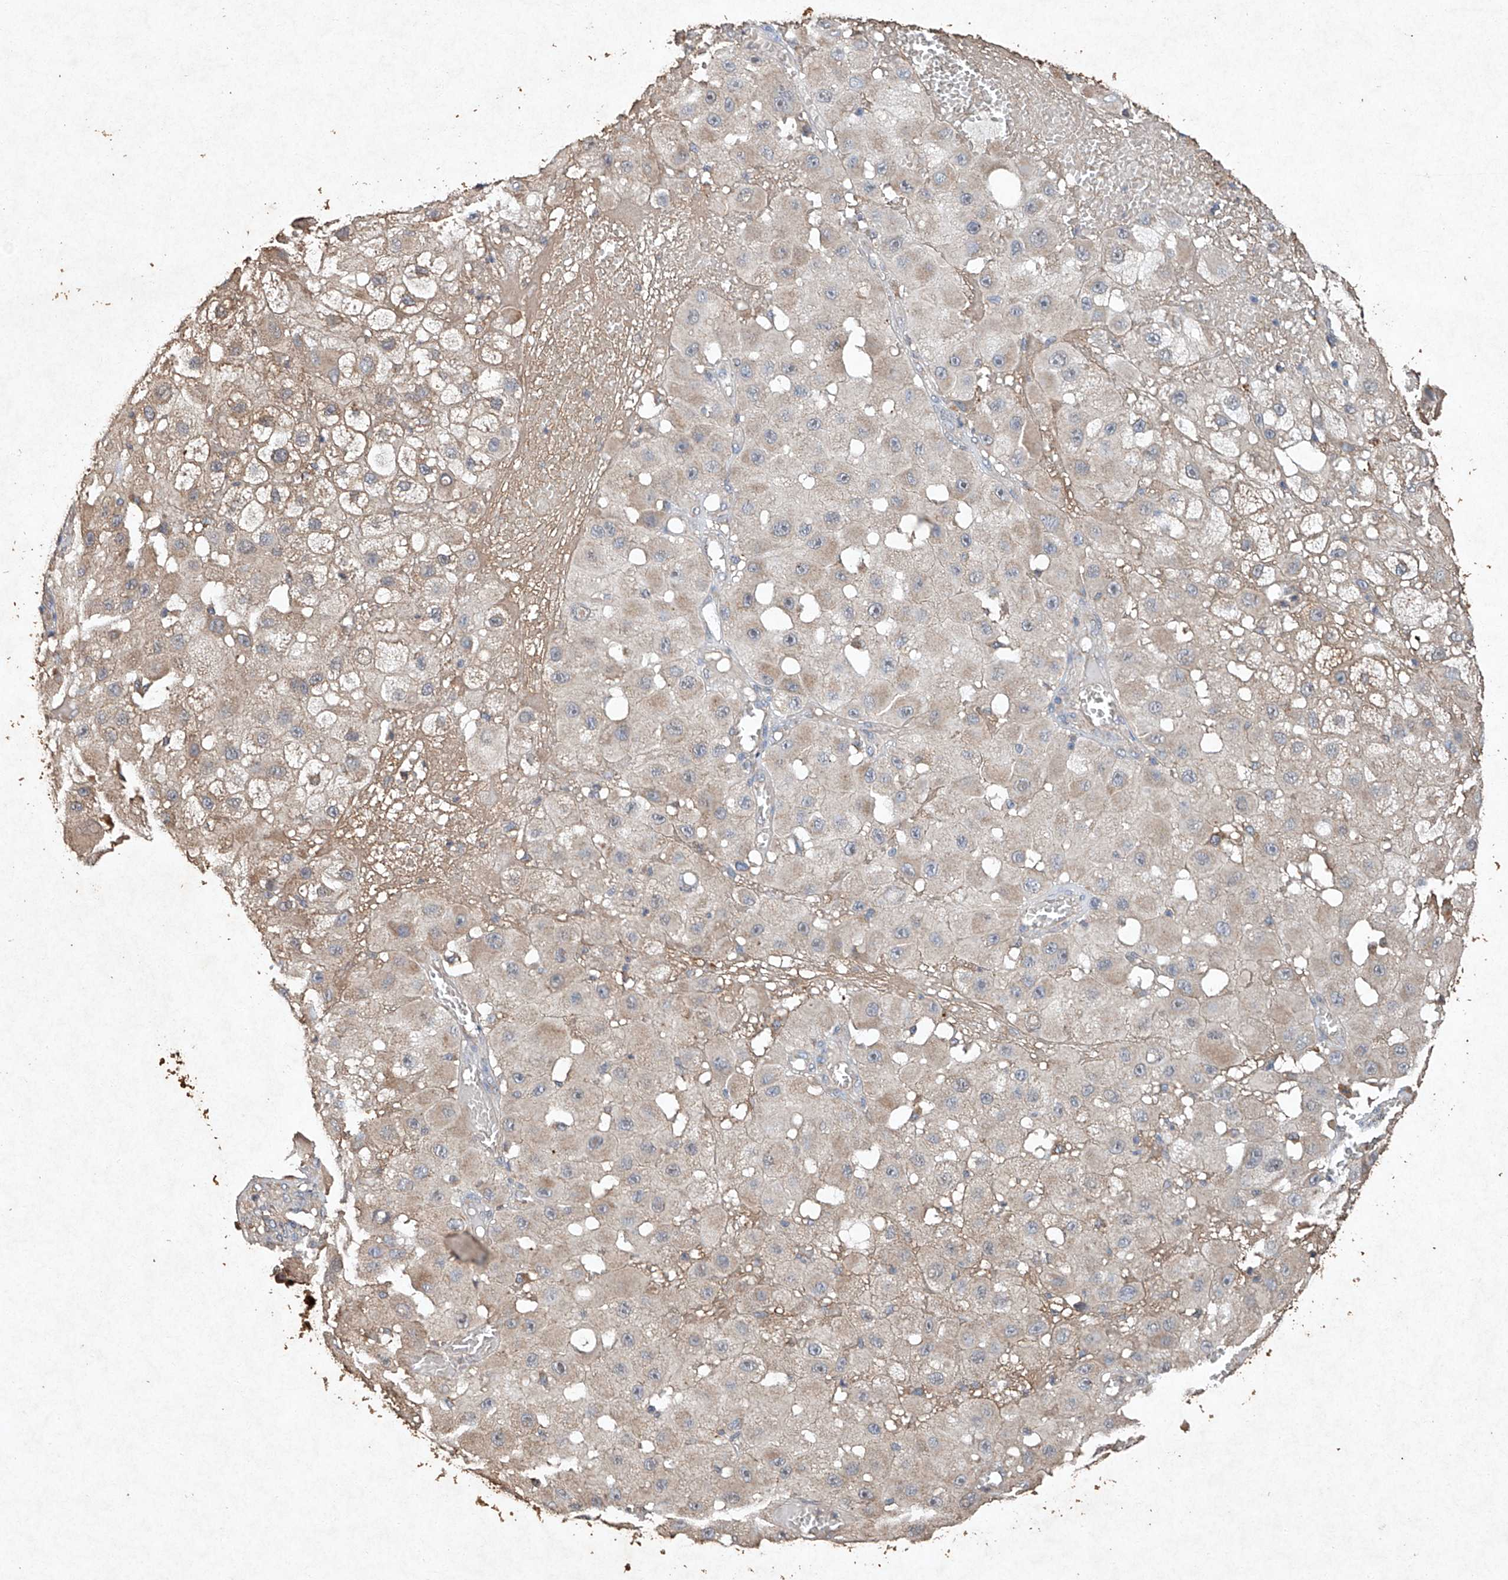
{"staining": {"intensity": "negative", "quantity": "none", "location": "none"}, "tissue": "melanoma", "cell_type": "Tumor cells", "image_type": "cancer", "snomed": [{"axis": "morphology", "description": "Malignant melanoma, NOS"}, {"axis": "topography", "description": "Skin"}], "caption": "Tumor cells are negative for brown protein staining in malignant melanoma.", "gene": "STK3", "patient": {"sex": "female", "age": 81}}